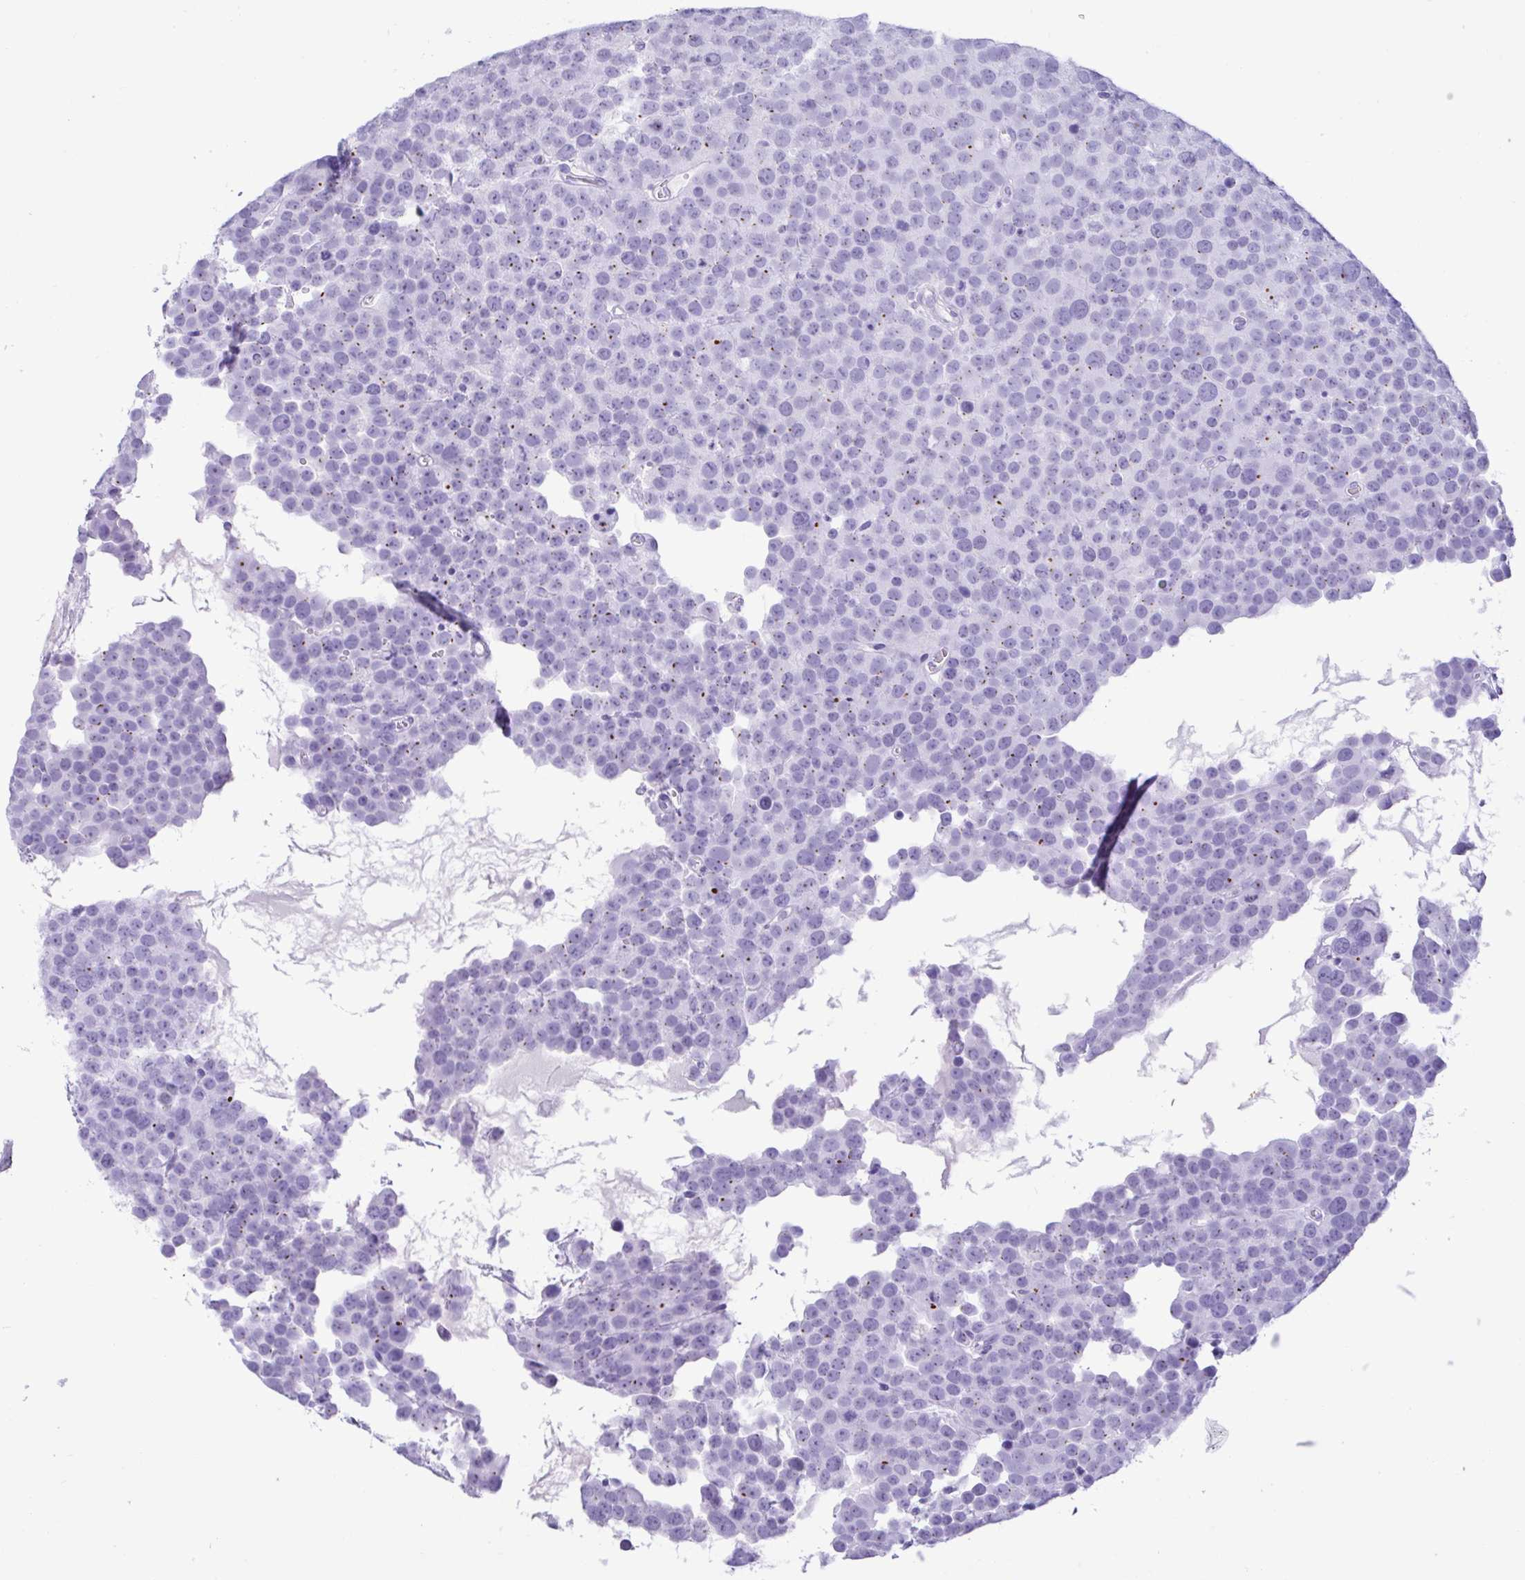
{"staining": {"intensity": "negative", "quantity": "none", "location": "none"}, "tissue": "testis cancer", "cell_type": "Tumor cells", "image_type": "cancer", "snomed": [{"axis": "morphology", "description": "Seminoma, NOS"}, {"axis": "topography", "description": "Testis"}], "caption": "This is an immunohistochemistry image of human testis seminoma. There is no staining in tumor cells.", "gene": "MRGPRG", "patient": {"sex": "male", "age": 71}}